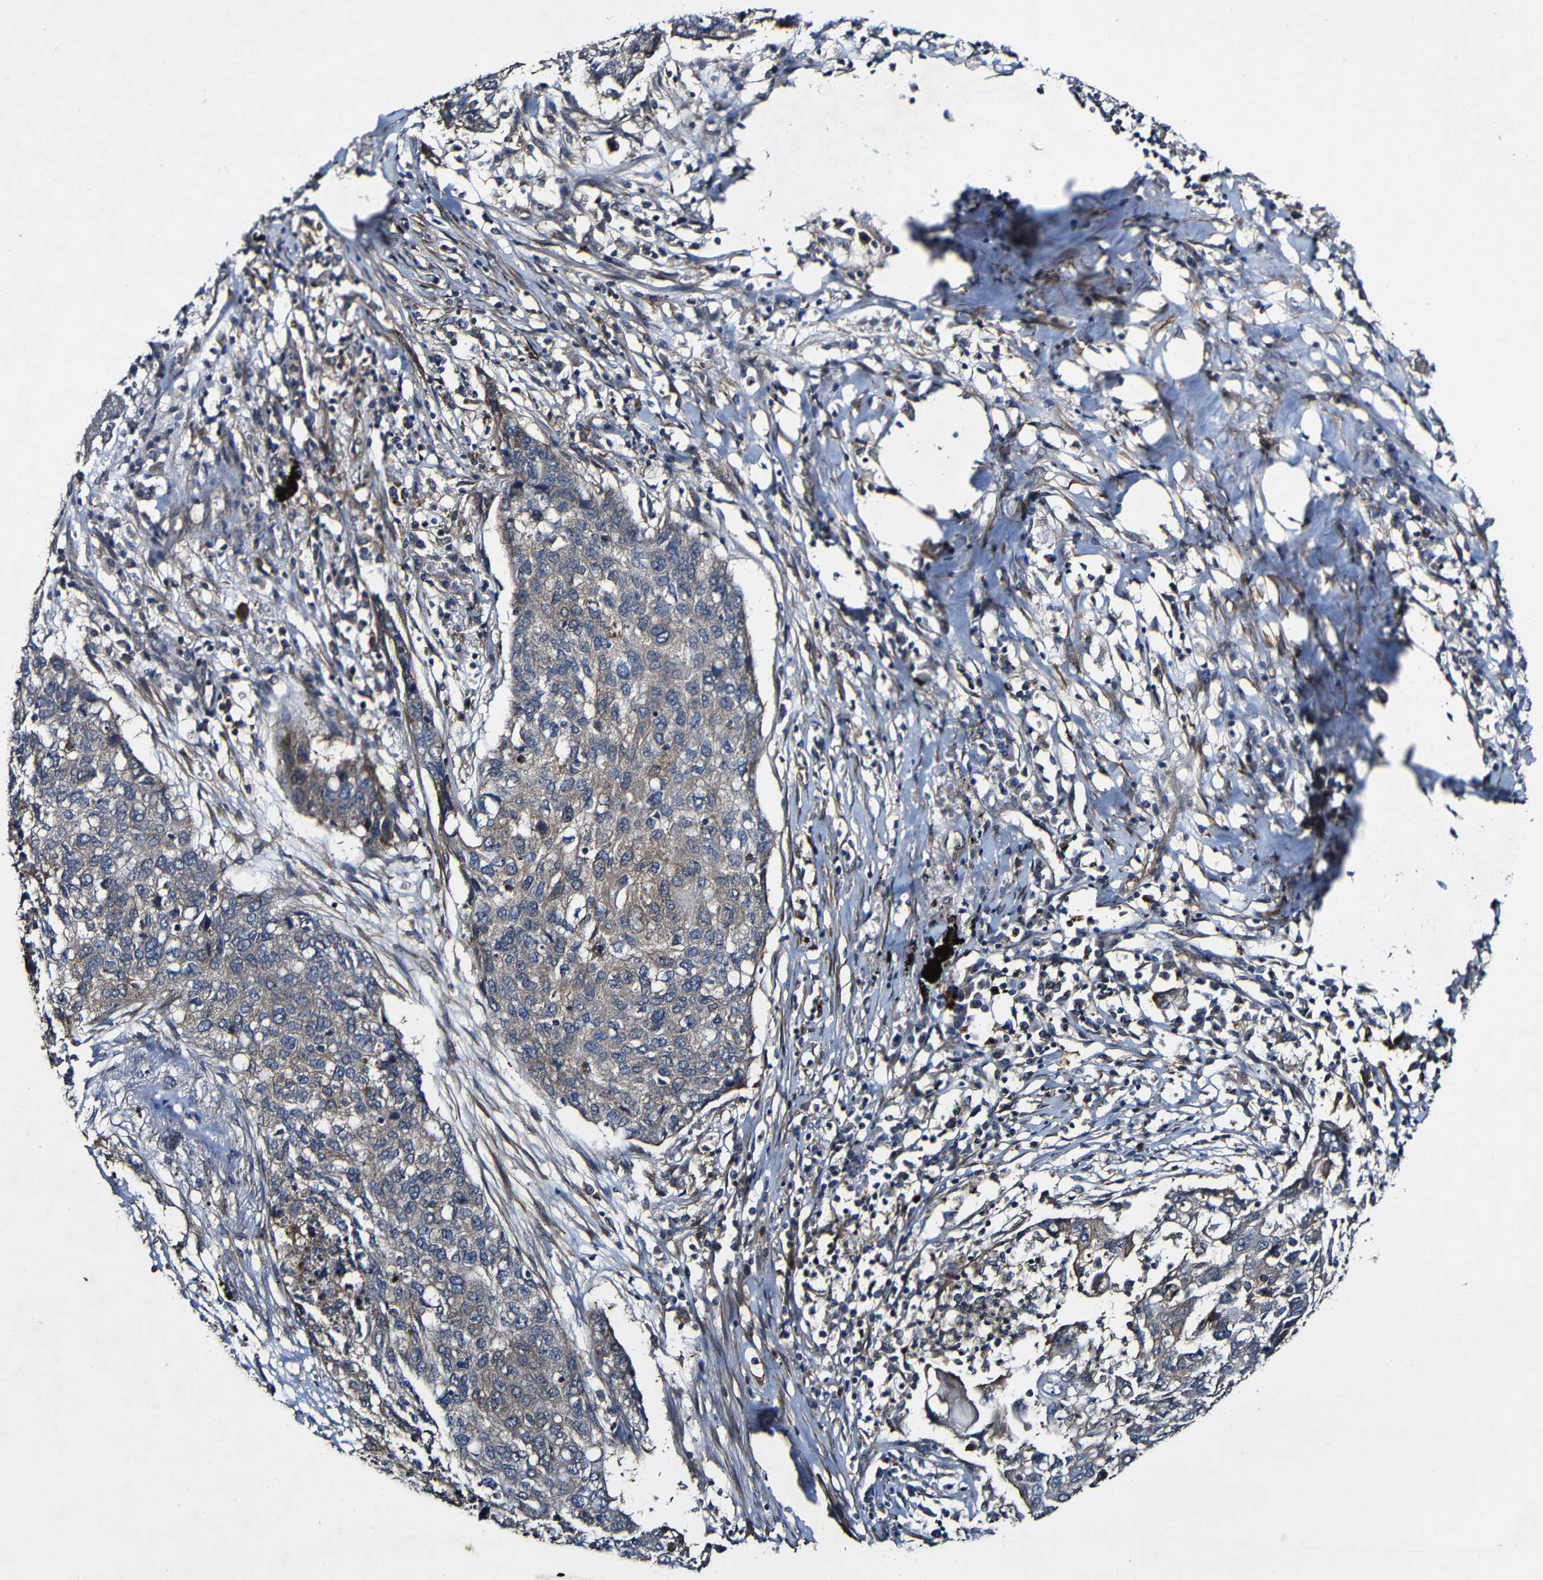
{"staining": {"intensity": "weak", "quantity": "<25%", "location": "cytoplasmic/membranous"}, "tissue": "lung cancer", "cell_type": "Tumor cells", "image_type": "cancer", "snomed": [{"axis": "morphology", "description": "Squamous cell carcinoma, NOS"}, {"axis": "topography", "description": "Lung"}], "caption": "A high-resolution photomicrograph shows immunohistochemistry staining of squamous cell carcinoma (lung), which exhibits no significant positivity in tumor cells.", "gene": "GSDME", "patient": {"sex": "female", "age": 63}}